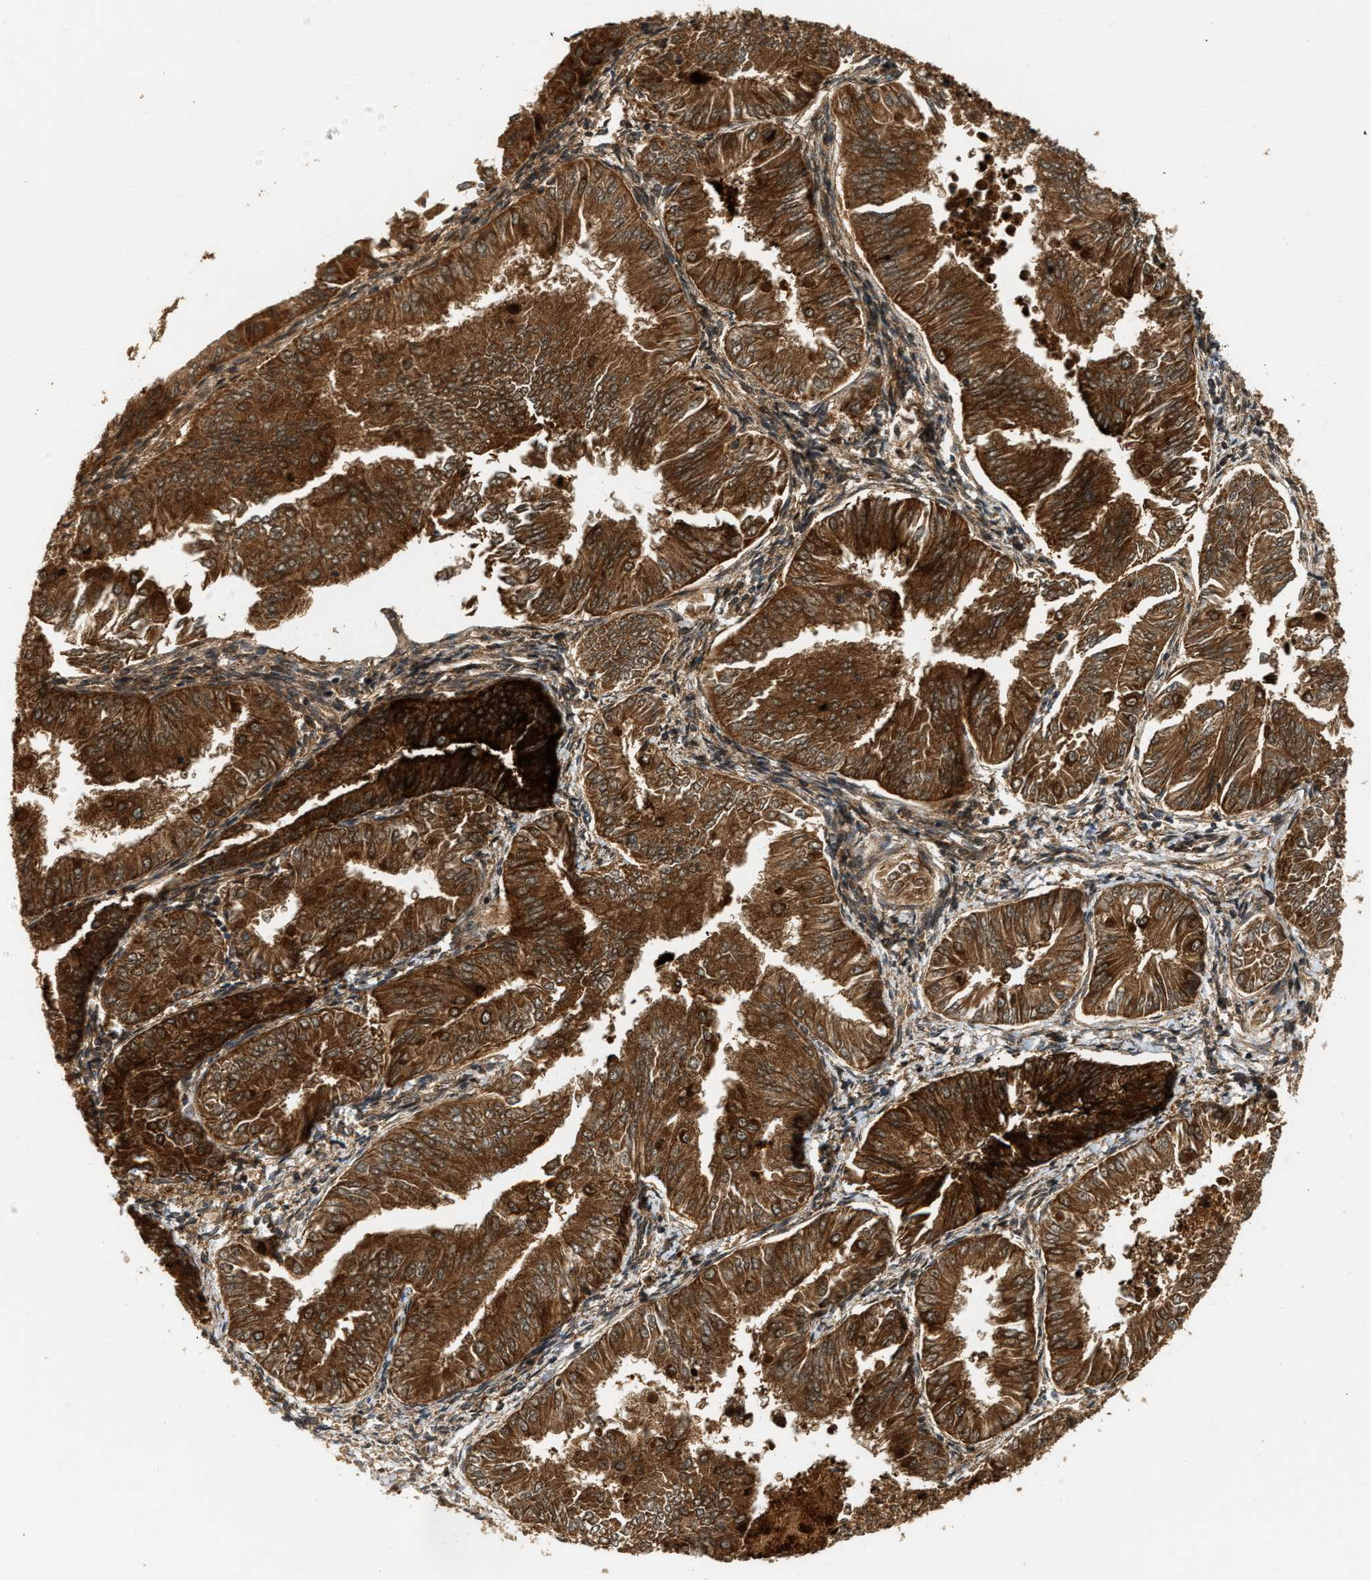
{"staining": {"intensity": "strong", "quantity": ">75%", "location": "cytoplasmic/membranous"}, "tissue": "endometrial cancer", "cell_type": "Tumor cells", "image_type": "cancer", "snomed": [{"axis": "morphology", "description": "Adenocarcinoma, NOS"}, {"axis": "topography", "description": "Endometrium"}], "caption": "A photomicrograph of human endometrial adenocarcinoma stained for a protein reveals strong cytoplasmic/membranous brown staining in tumor cells.", "gene": "EXTL2", "patient": {"sex": "female", "age": 53}}